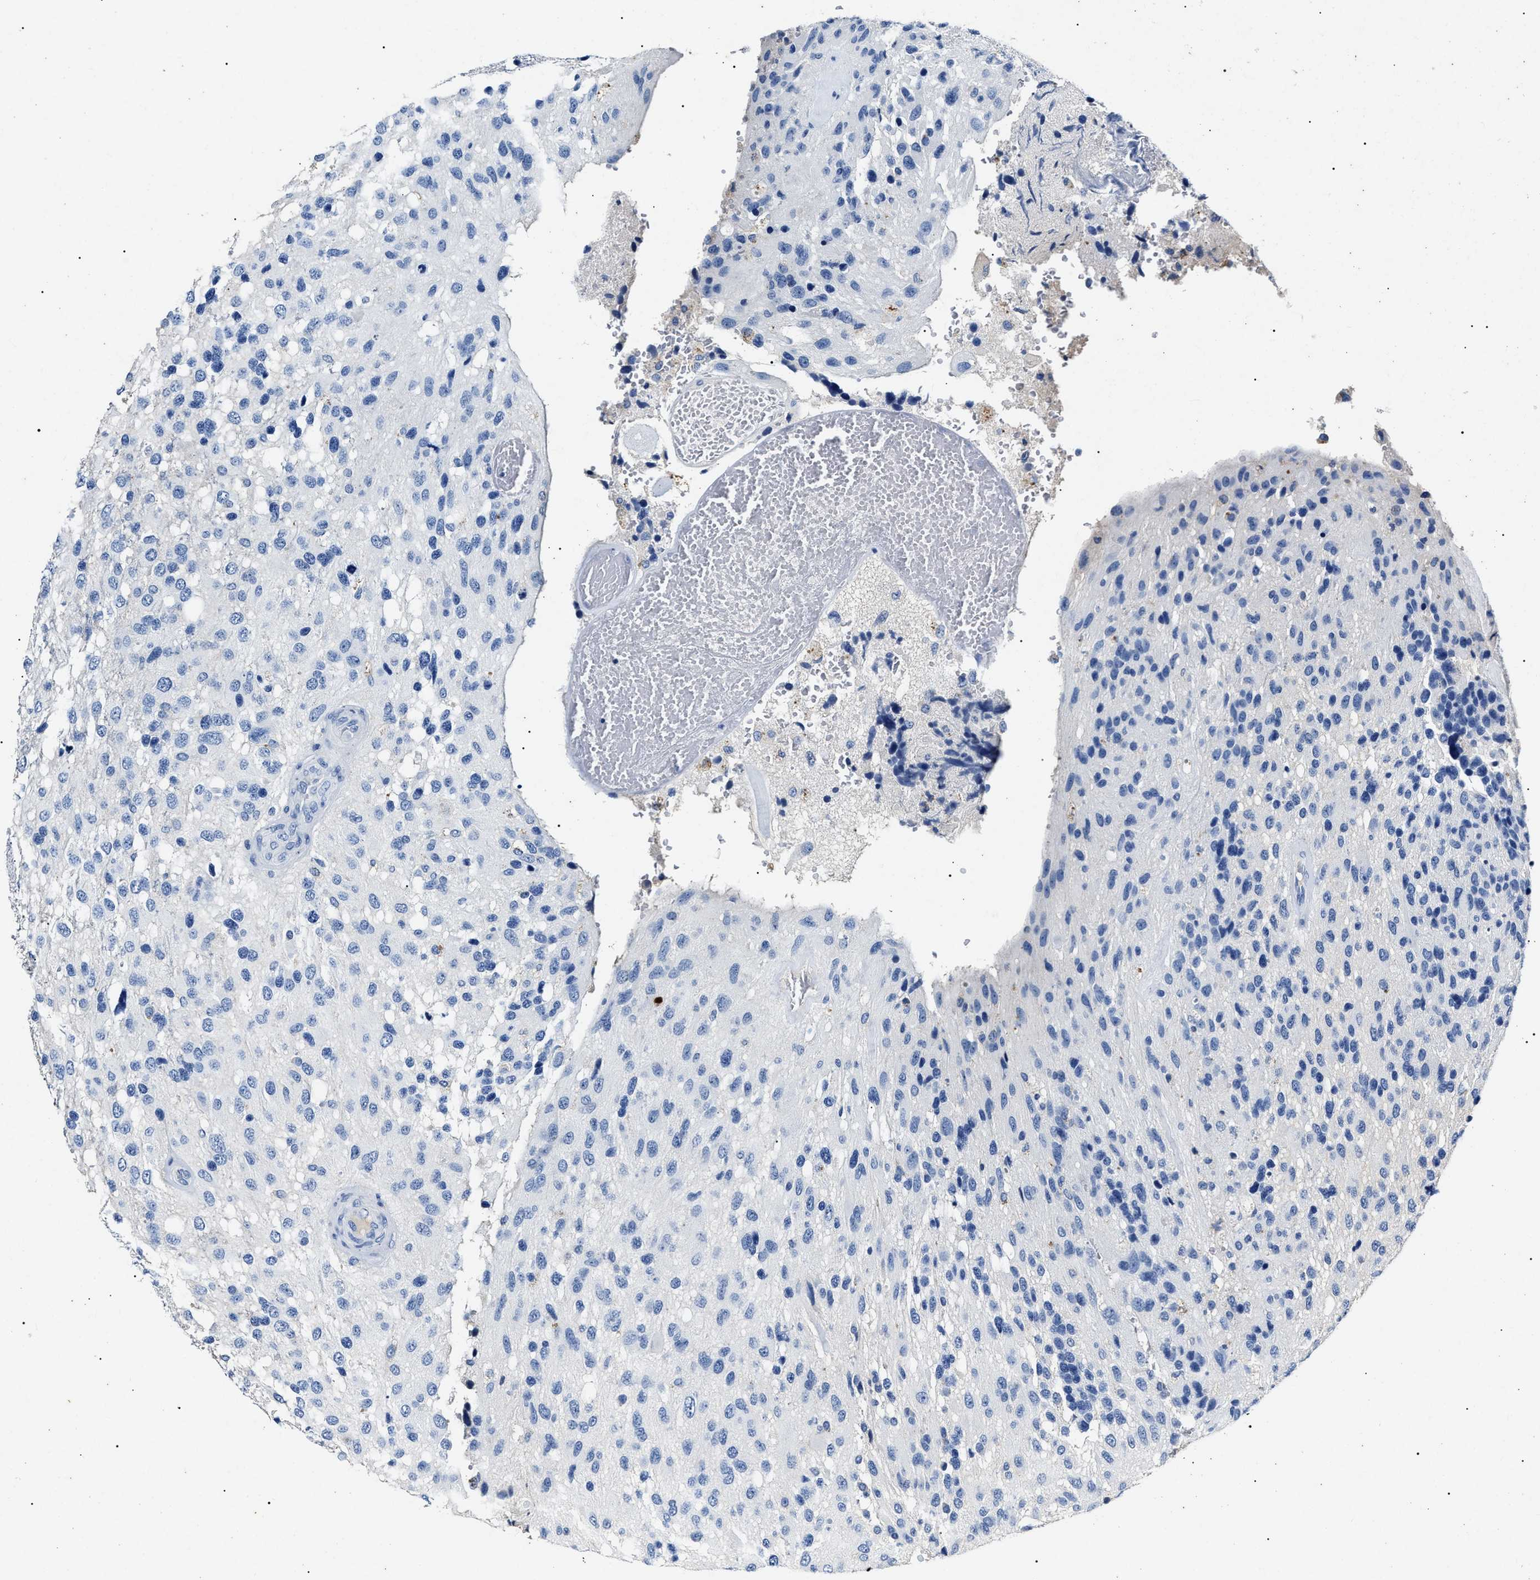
{"staining": {"intensity": "negative", "quantity": "none", "location": "none"}, "tissue": "glioma", "cell_type": "Tumor cells", "image_type": "cancer", "snomed": [{"axis": "morphology", "description": "Glioma, malignant, High grade"}, {"axis": "topography", "description": "Brain"}], "caption": "Photomicrograph shows no significant protein expression in tumor cells of malignant high-grade glioma. The staining is performed using DAB (3,3'-diaminobenzidine) brown chromogen with nuclei counter-stained in using hematoxylin.", "gene": "LRRC8E", "patient": {"sex": "female", "age": 58}}